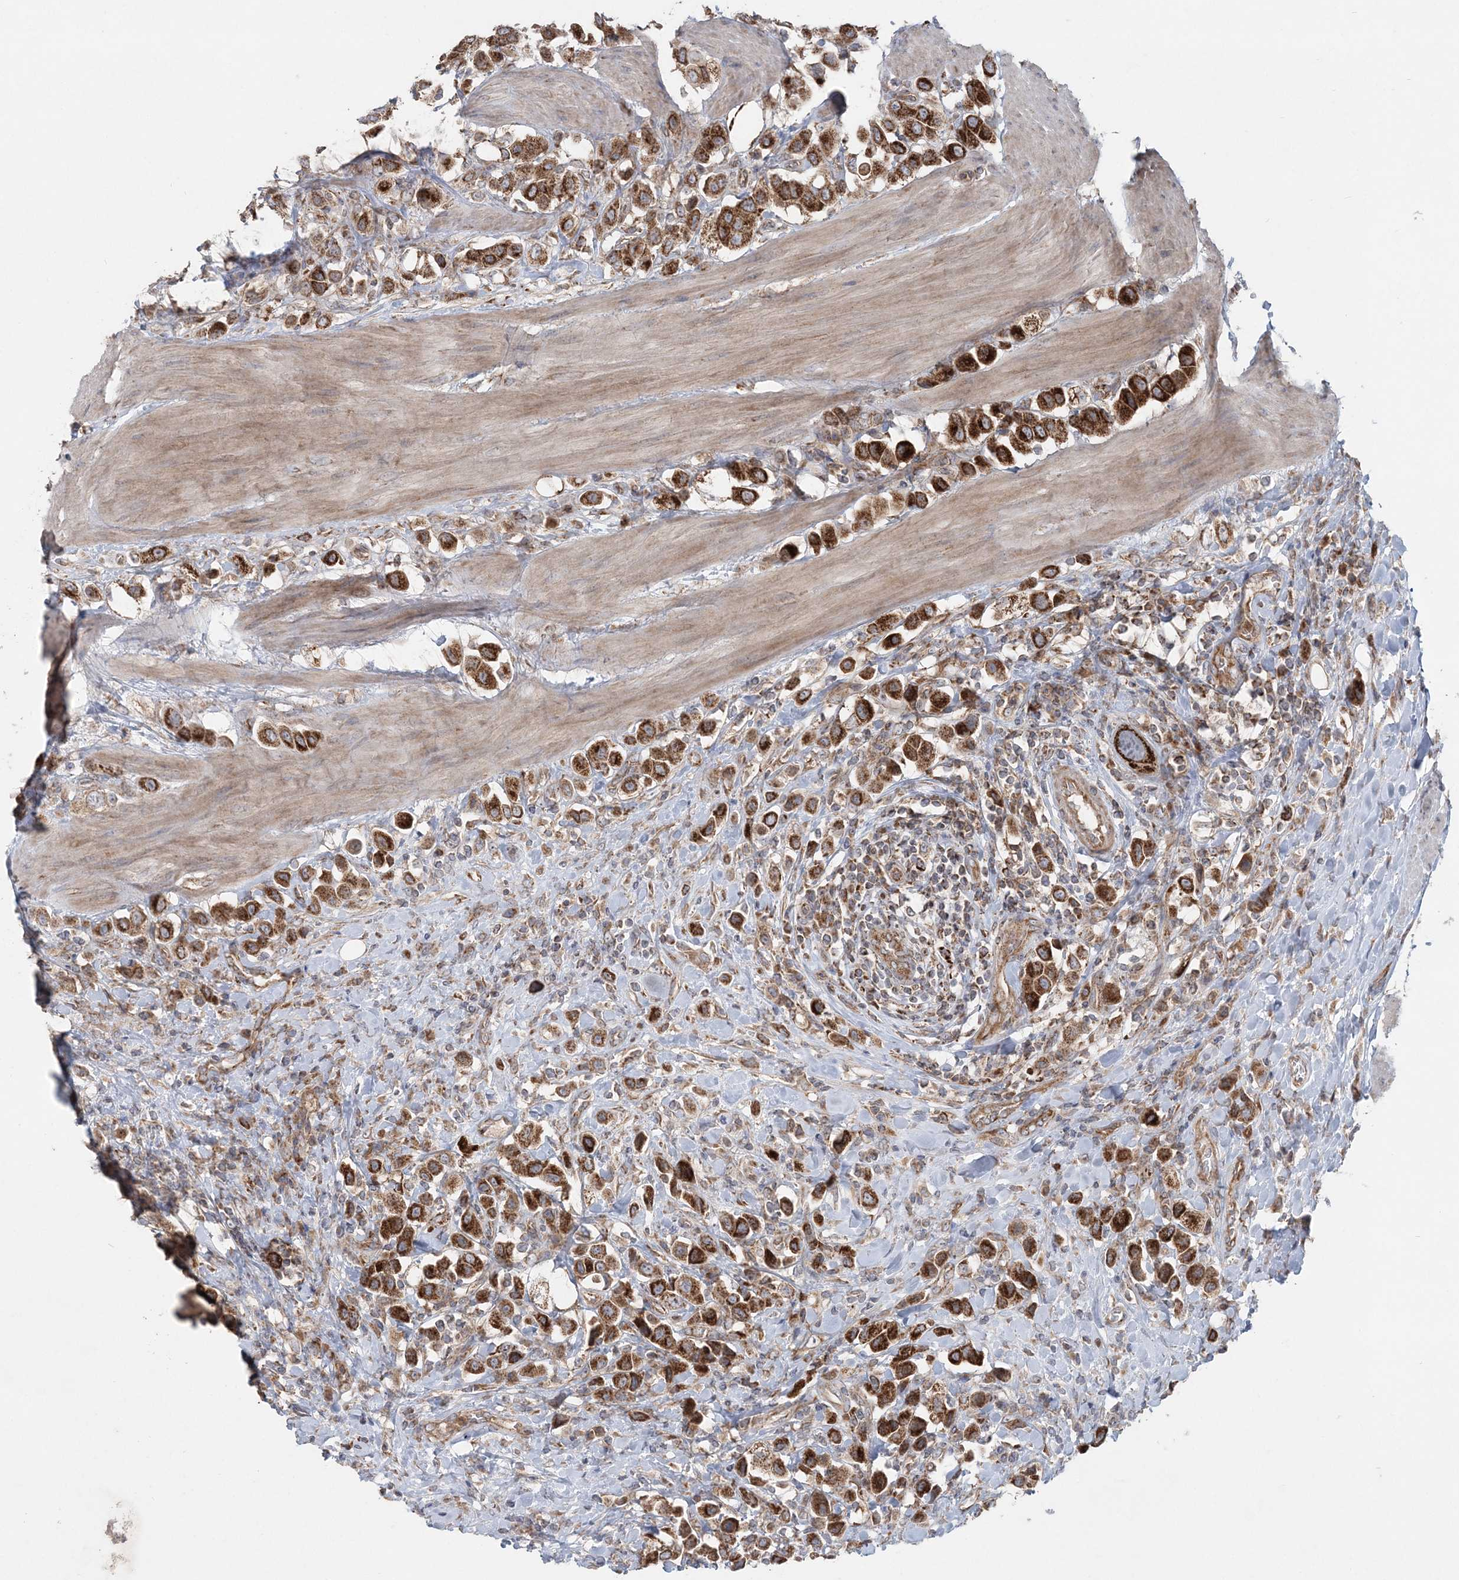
{"staining": {"intensity": "strong", "quantity": ">75%", "location": "cytoplasmic/membranous"}, "tissue": "urothelial cancer", "cell_type": "Tumor cells", "image_type": "cancer", "snomed": [{"axis": "morphology", "description": "Urothelial carcinoma, High grade"}, {"axis": "topography", "description": "Urinary bladder"}], "caption": "Brown immunohistochemical staining in urothelial cancer shows strong cytoplasmic/membranous expression in approximately >75% of tumor cells.", "gene": "LRPPRC", "patient": {"sex": "male", "age": 50}}